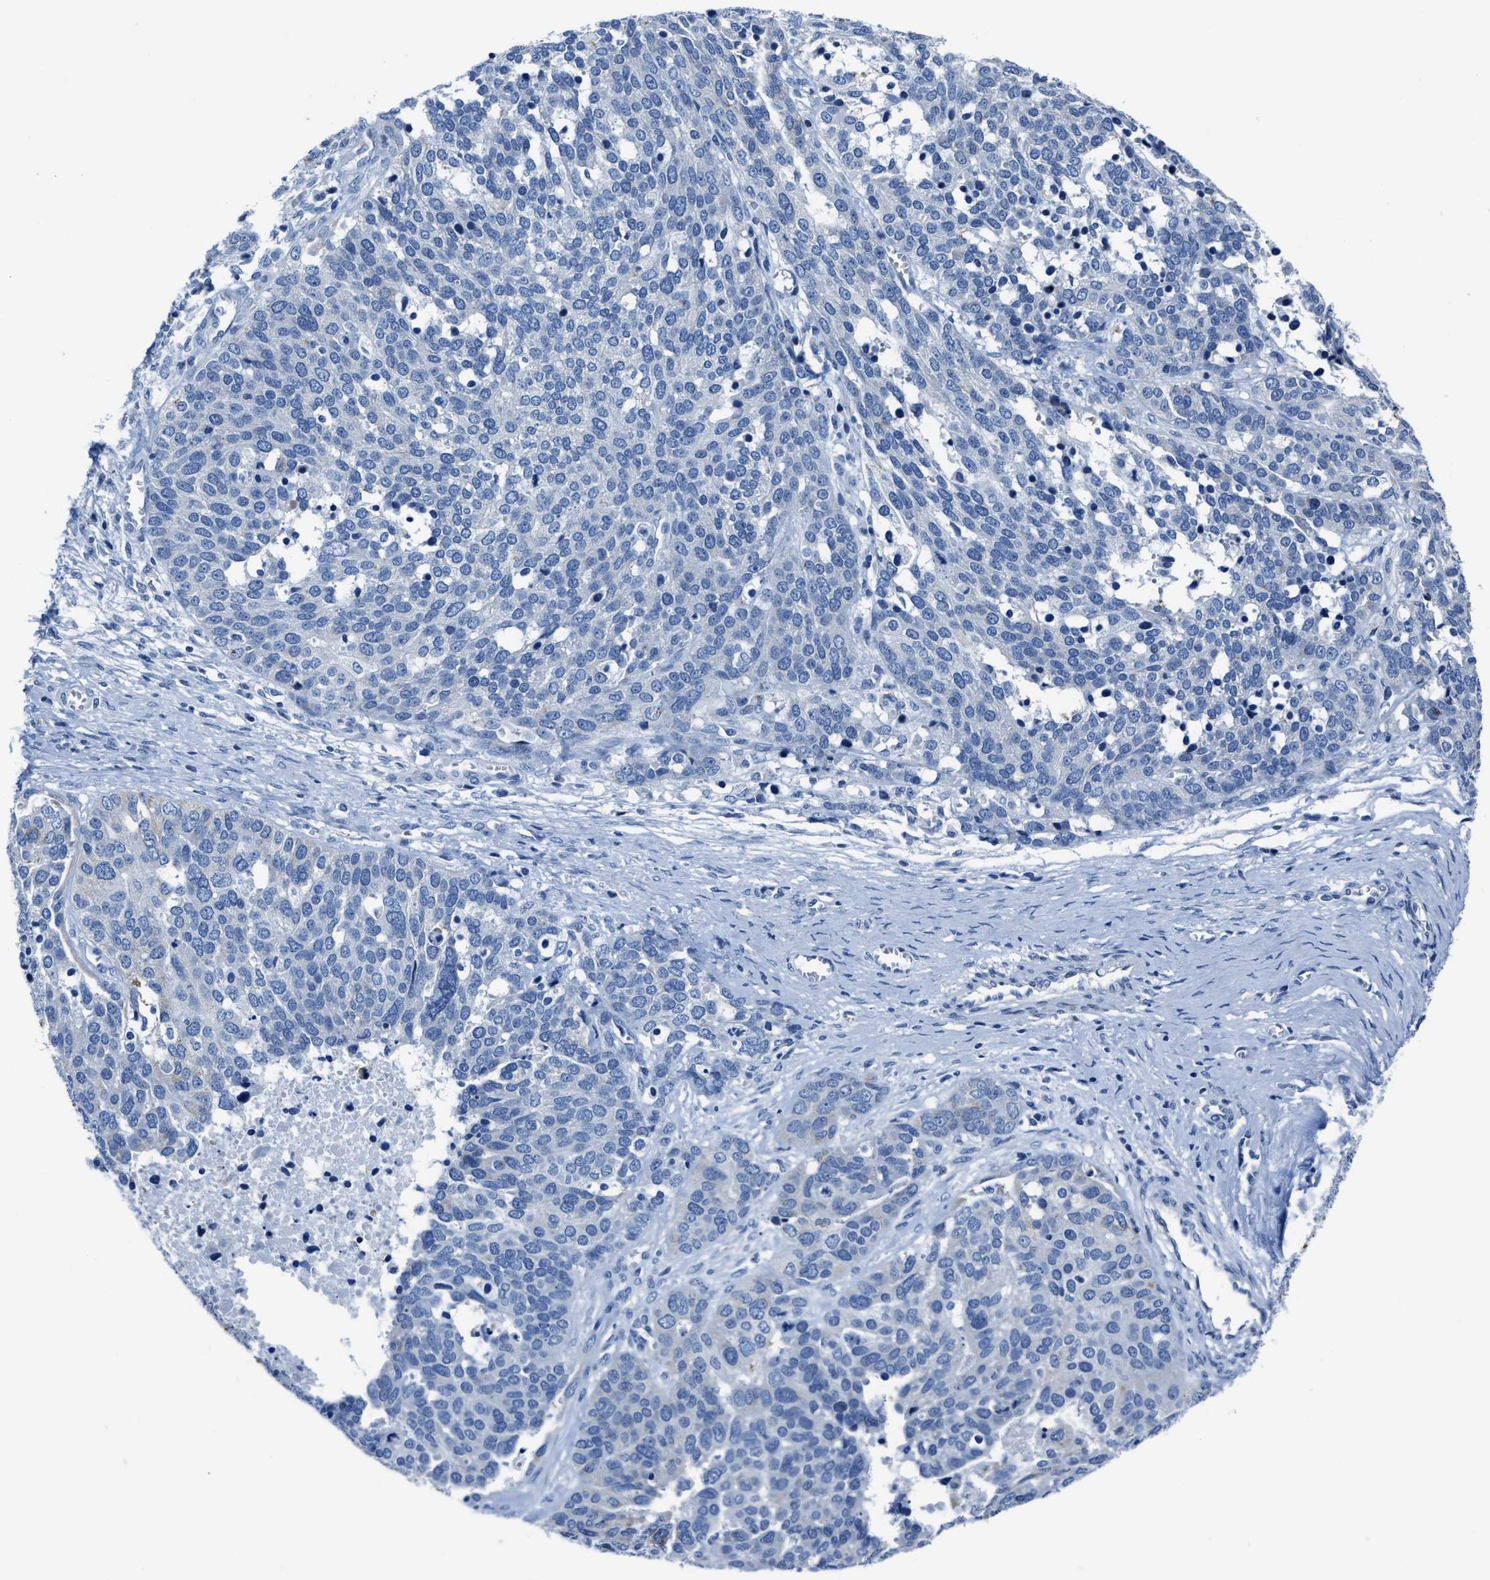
{"staining": {"intensity": "negative", "quantity": "none", "location": "none"}, "tissue": "ovarian cancer", "cell_type": "Tumor cells", "image_type": "cancer", "snomed": [{"axis": "morphology", "description": "Cystadenocarcinoma, serous, NOS"}, {"axis": "topography", "description": "Ovary"}], "caption": "Histopathology image shows no protein expression in tumor cells of ovarian cancer (serous cystadenocarcinoma) tissue.", "gene": "ASZ1", "patient": {"sex": "female", "age": 44}}